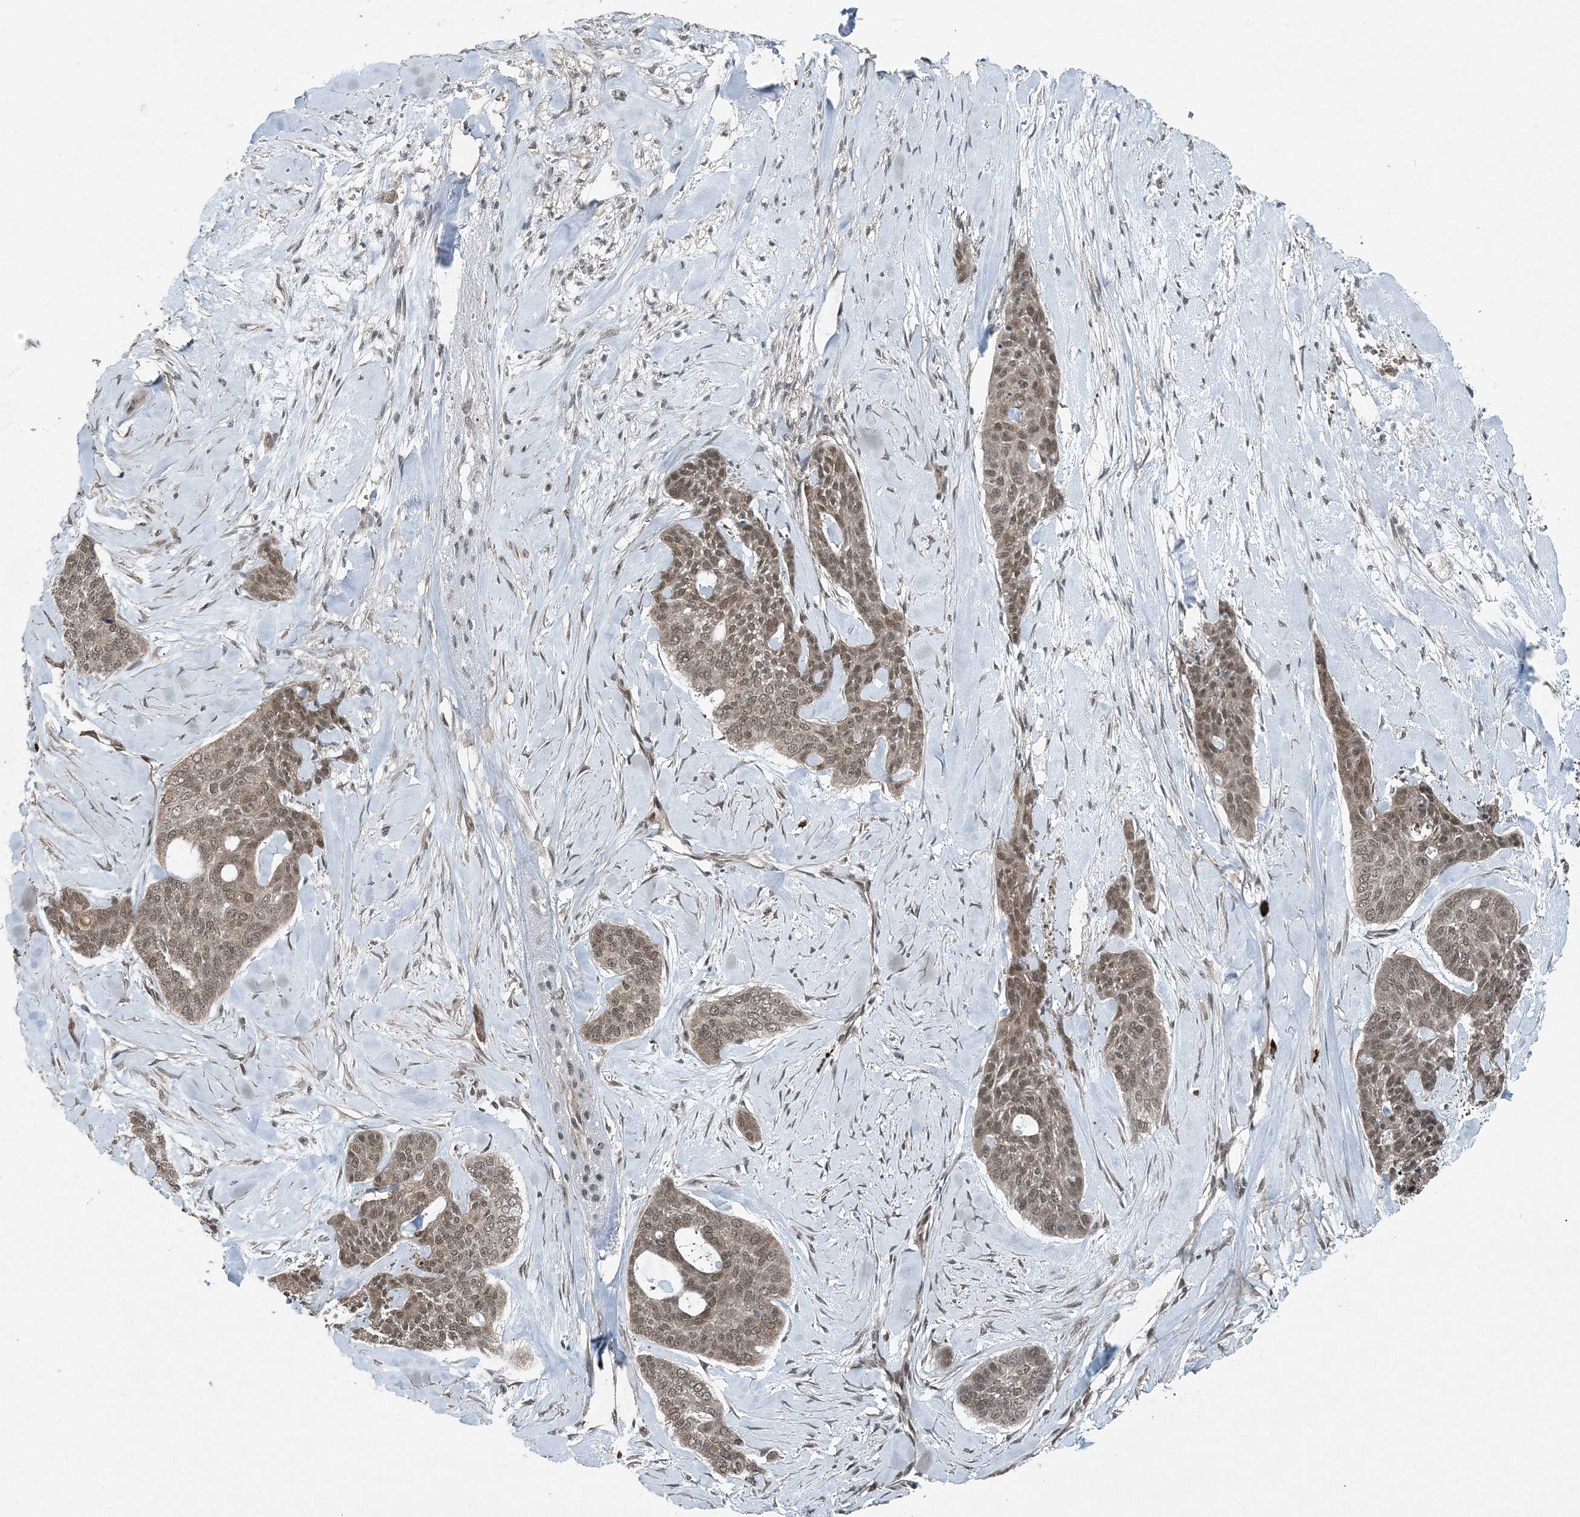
{"staining": {"intensity": "moderate", "quantity": ">75%", "location": "nuclear"}, "tissue": "skin cancer", "cell_type": "Tumor cells", "image_type": "cancer", "snomed": [{"axis": "morphology", "description": "Basal cell carcinoma"}, {"axis": "topography", "description": "Skin"}], "caption": "Immunohistochemistry image of human skin basal cell carcinoma stained for a protein (brown), which shows medium levels of moderate nuclear staining in approximately >75% of tumor cells.", "gene": "COPS7B", "patient": {"sex": "female", "age": 64}}